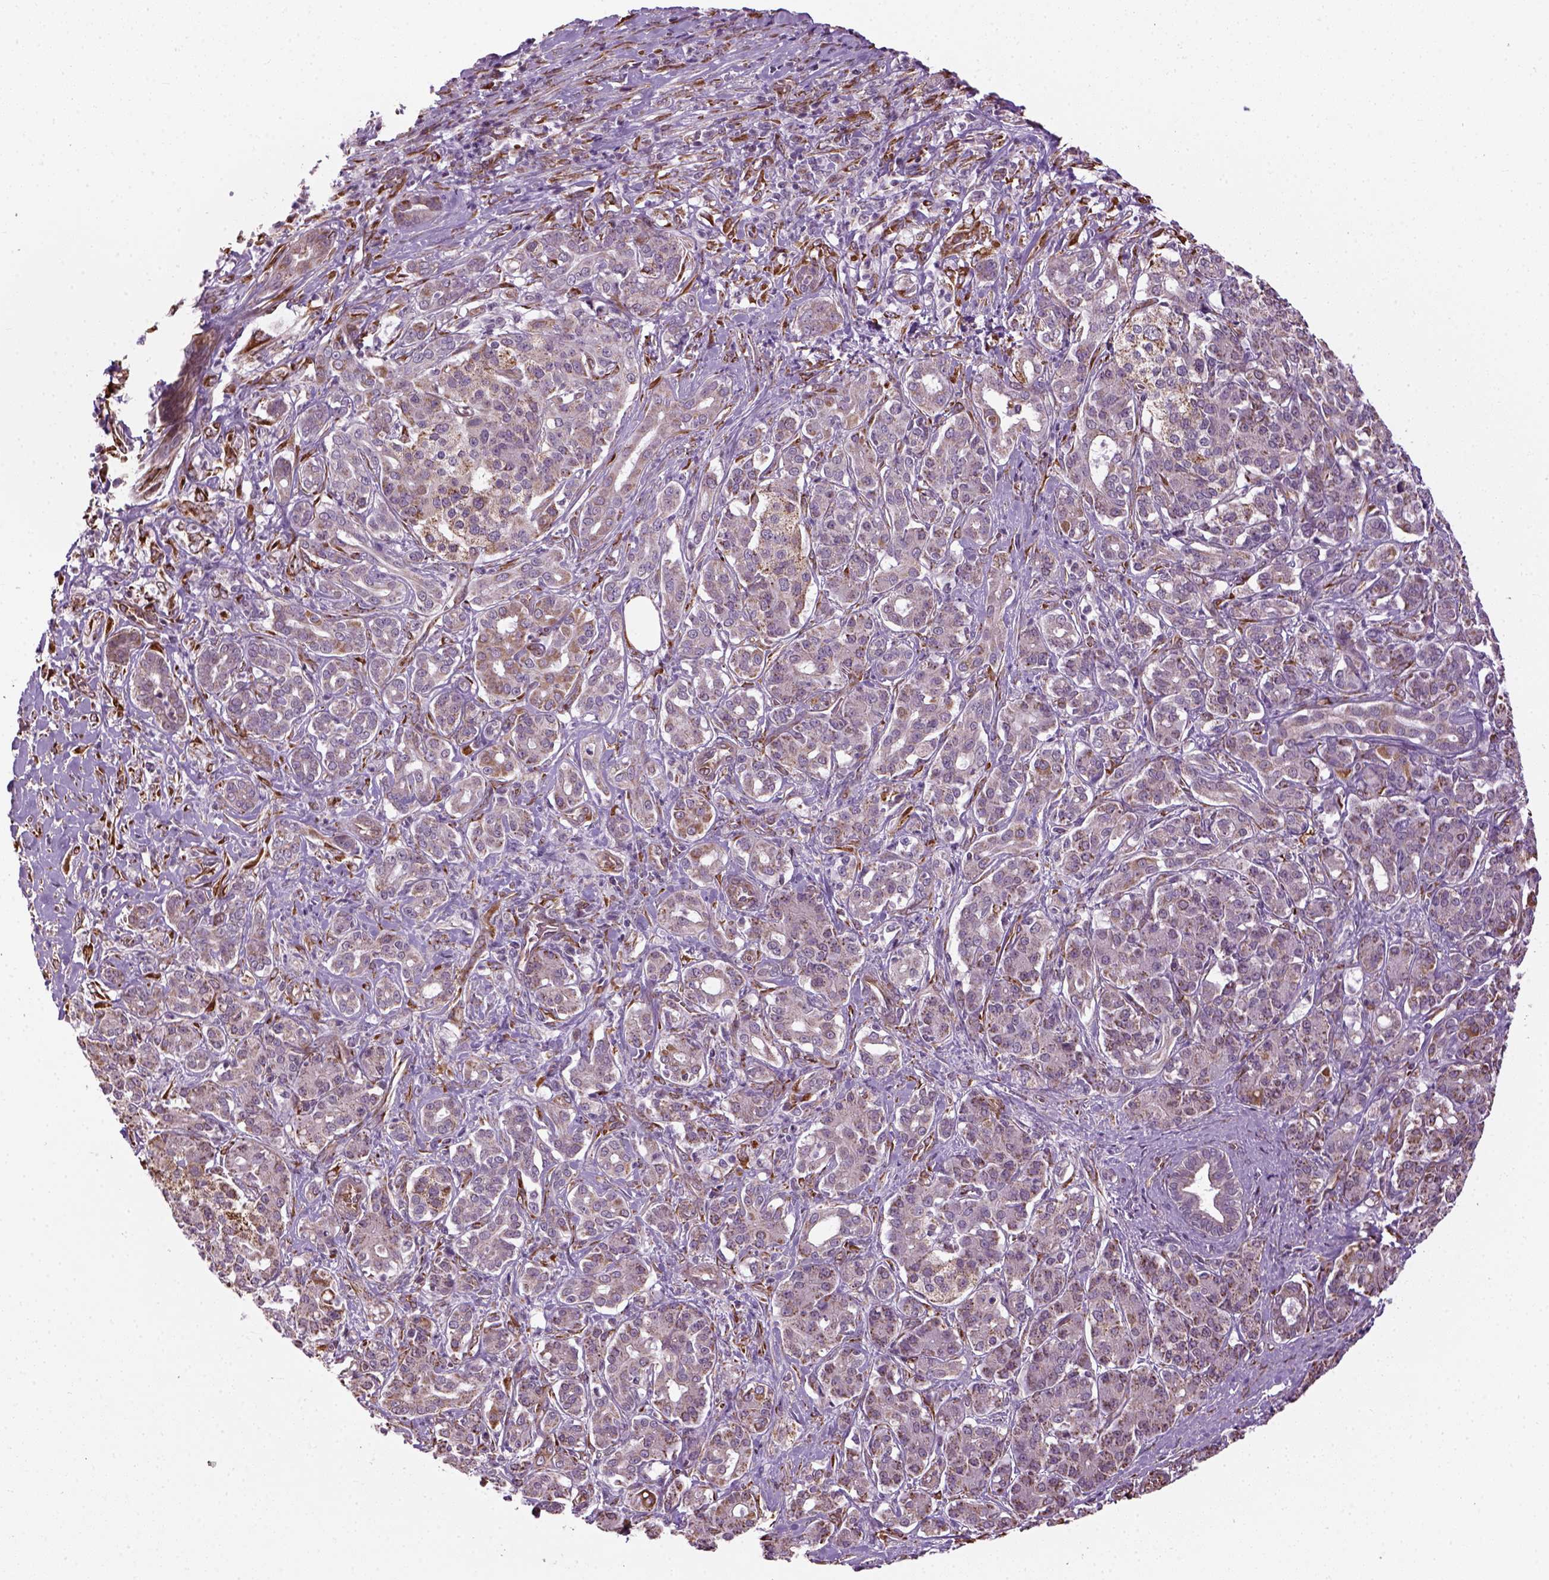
{"staining": {"intensity": "weak", "quantity": ">75%", "location": "cytoplasmic/membranous"}, "tissue": "pancreatic cancer", "cell_type": "Tumor cells", "image_type": "cancer", "snomed": [{"axis": "morphology", "description": "Normal tissue, NOS"}, {"axis": "morphology", "description": "Inflammation, NOS"}, {"axis": "morphology", "description": "Adenocarcinoma, NOS"}, {"axis": "topography", "description": "Pancreas"}], "caption": "Weak cytoplasmic/membranous staining is present in approximately >75% of tumor cells in adenocarcinoma (pancreatic).", "gene": "XK", "patient": {"sex": "male", "age": 57}}